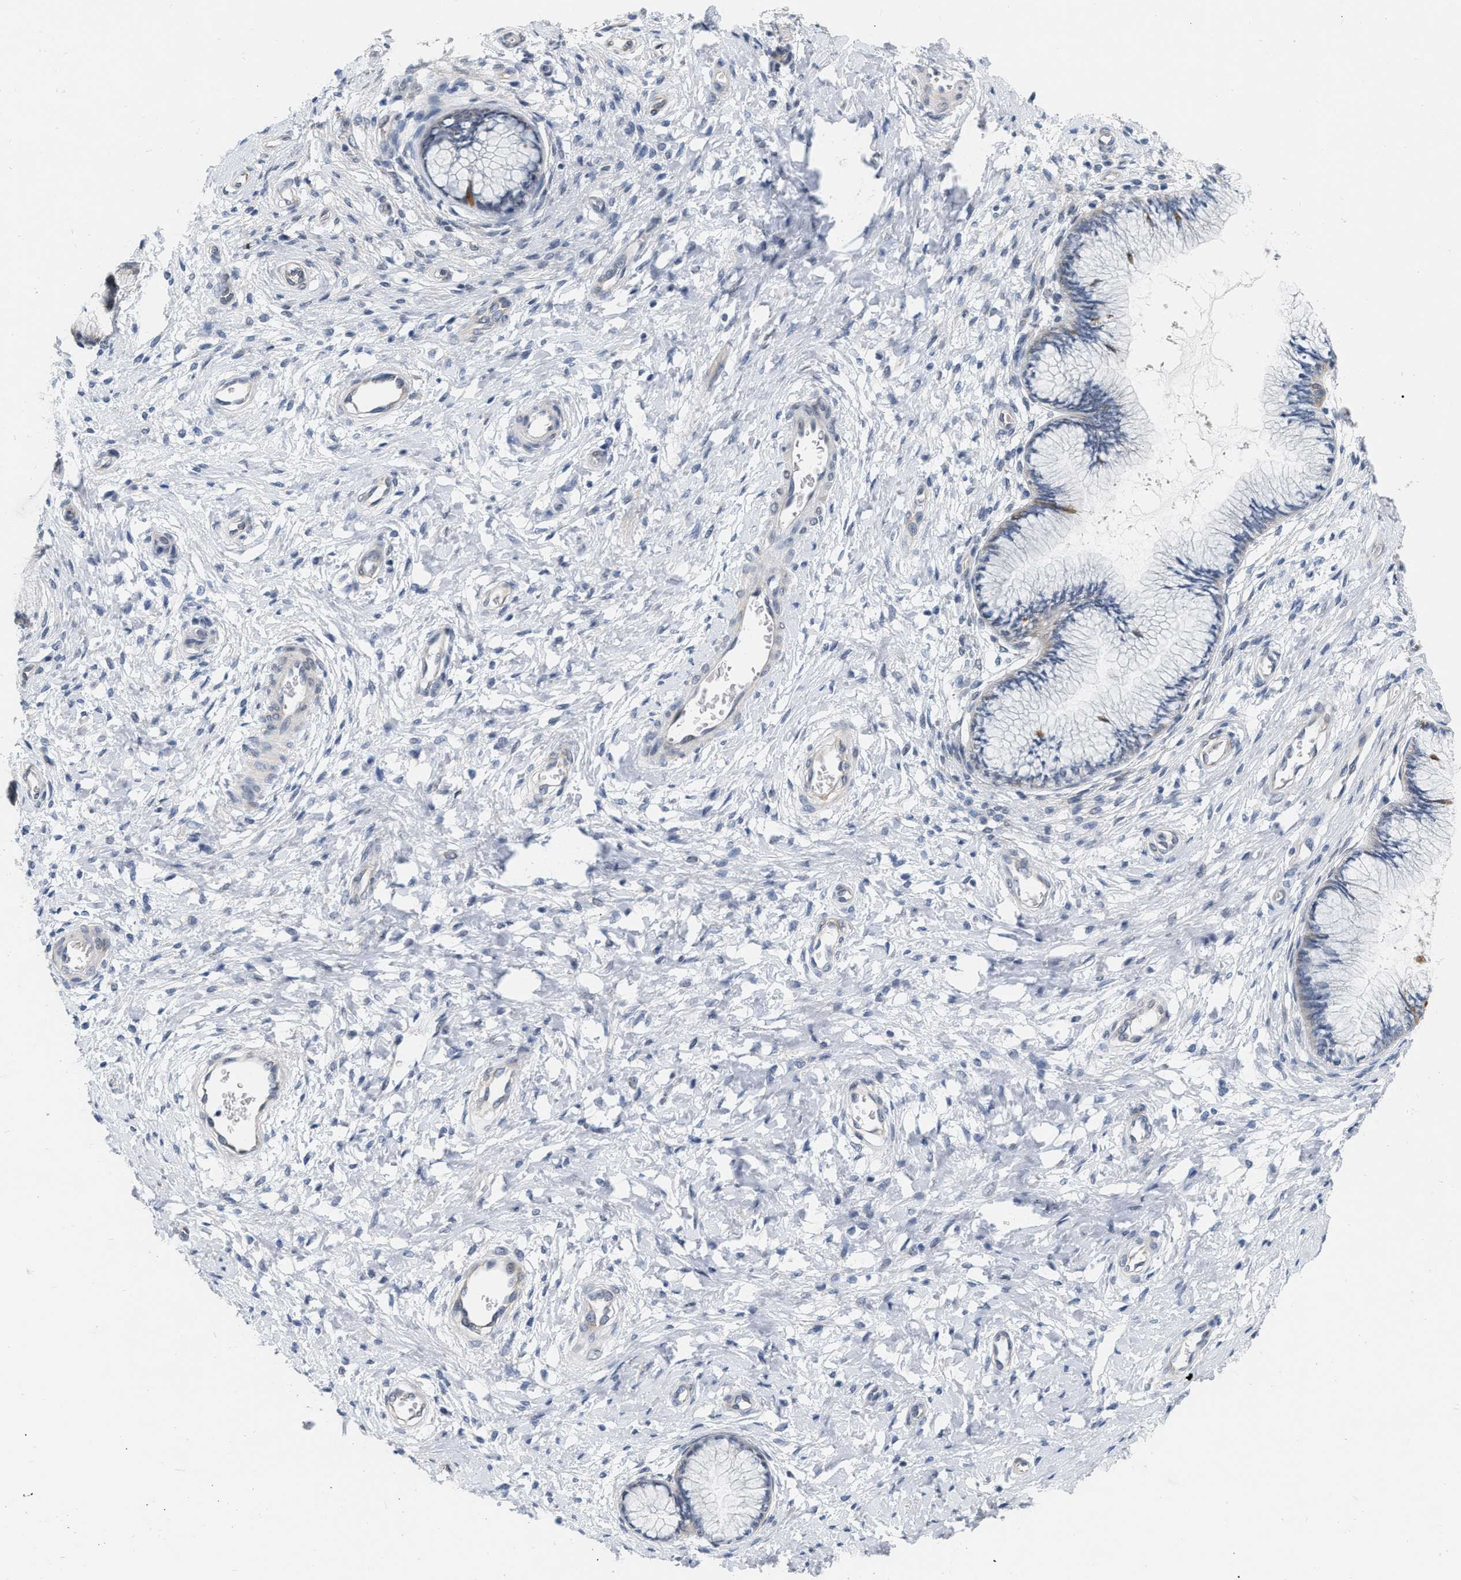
{"staining": {"intensity": "moderate", "quantity": "<25%", "location": "cytoplasmic/membranous"}, "tissue": "cervix", "cell_type": "Glandular cells", "image_type": "normal", "snomed": [{"axis": "morphology", "description": "Normal tissue, NOS"}, {"axis": "topography", "description": "Cervix"}], "caption": "The photomicrograph demonstrates immunohistochemical staining of unremarkable cervix. There is moderate cytoplasmic/membranous expression is appreciated in about <25% of glandular cells. Nuclei are stained in blue.", "gene": "RUVBL1", "patient": {"sex": "female", "age": 55}}